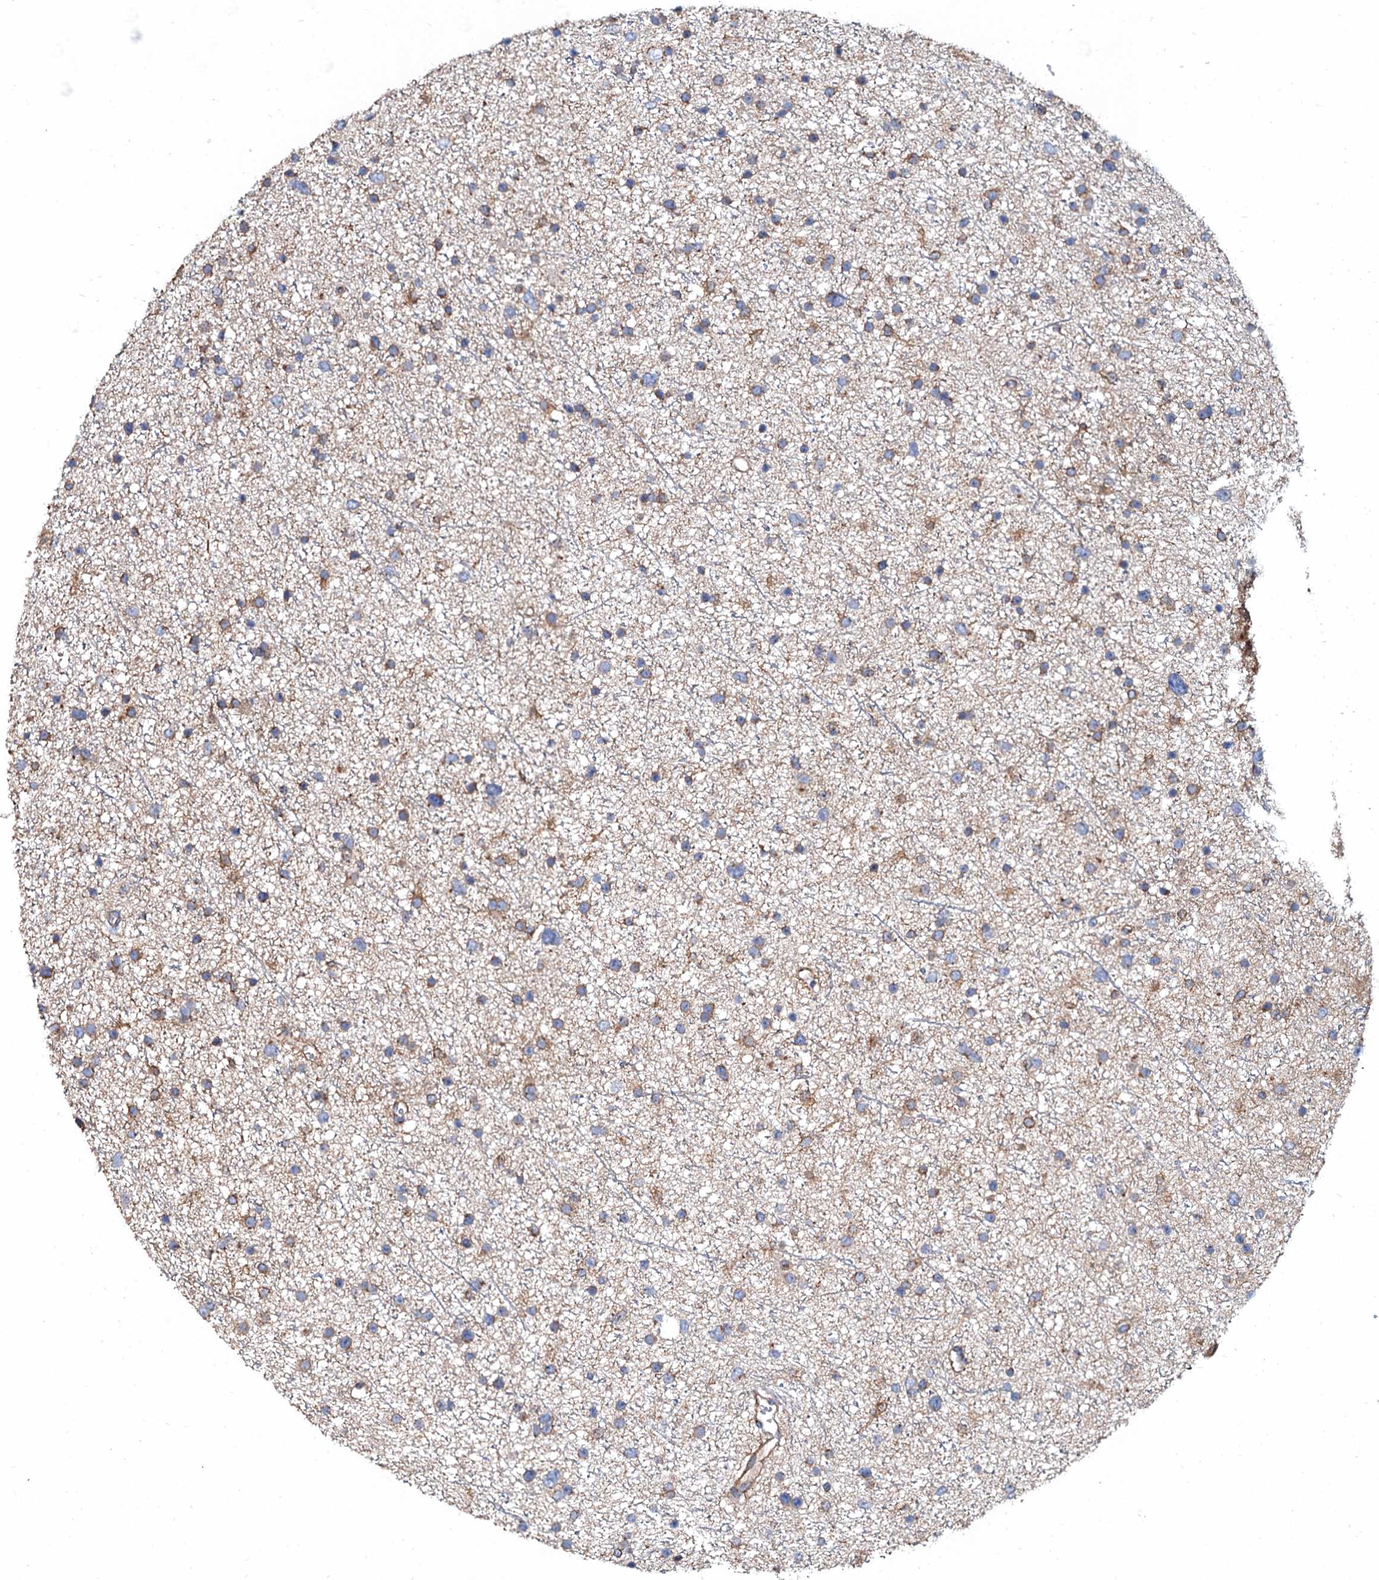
{"staining": {"intensity": "moderate", "quantity": "25%-75%", "location": "cytoplasmic/membranous"}, "tissue": "glioma", "cell_type": "Tumor cells", "image_type": "cancer", "snomed": [{"axis": "morphology", "description": "Glioma, malignant, Low grade"}, {"axis": "topography", "description": "Cerebral cortex"}], "caption": "Glioma tissue shows moderate cytoplasmic/membranous expression in approximately 25%-75% of tumor cells, visualized by immunohistochemistry. The staining was performed using DAB to visualize the protein expression in brown, while the nuclei were stained in blue with hematoxylin (Magnification: 20x).", "gene": "NGRN", "patient": {"sex": "female", "age": 39}}